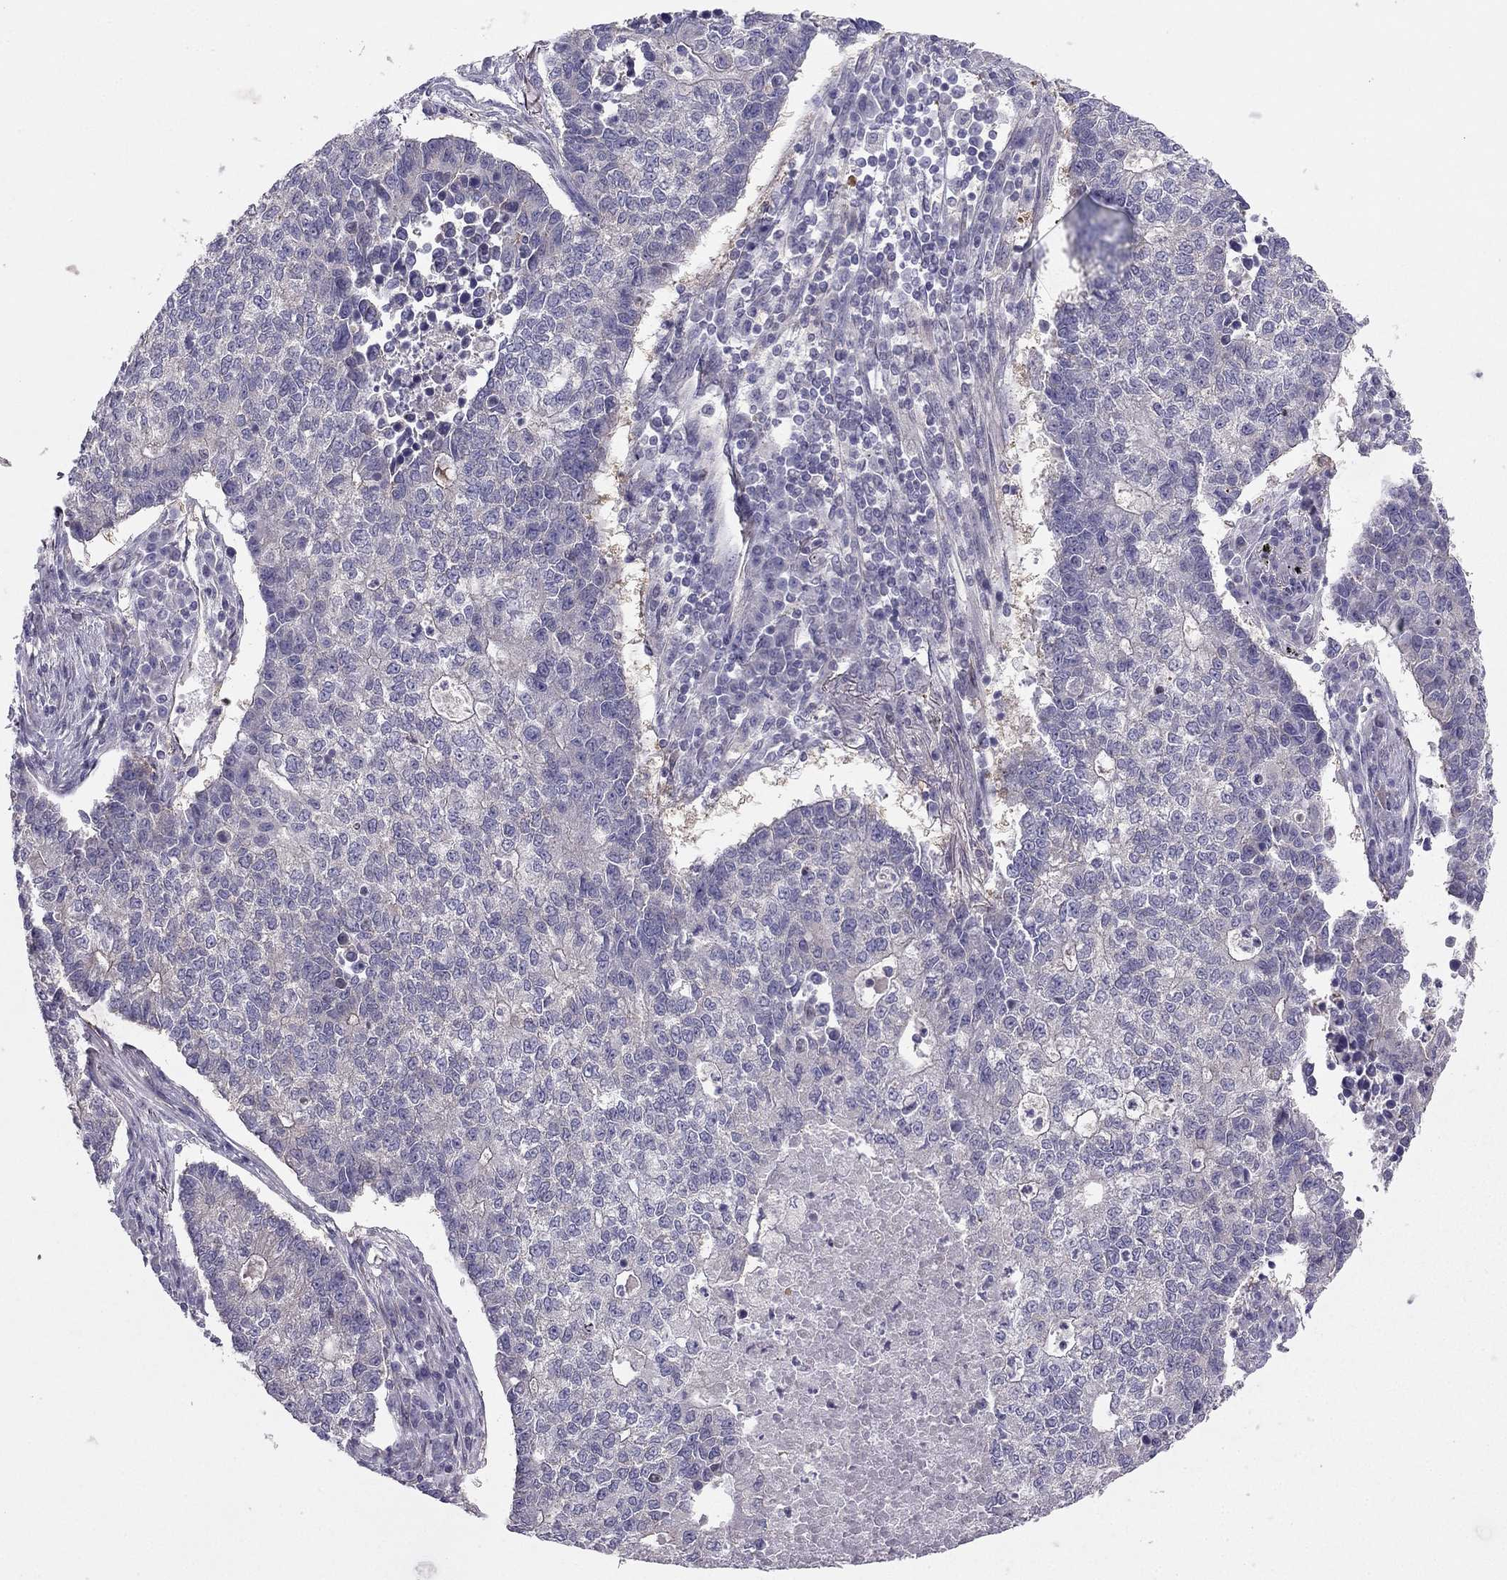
{"staining": {"intensity": "weak", "quantity": "25%-75%", "location": "cytoplasmic/membranous"}, "tissue": "lung cancer", "cell_type": "Tumor cells", "image_type": "cancer", "snomed": [{"axis": "morphology", "description": "Adenocarcinoma, NOS"}, {"axis": "topography", "description": "Lung"}], "caption": "This micrograph reveals immunohistochemistry staining of human lung cancer (adenocarcinoma), with low weak cytoplasmic/membranous staining in approximately 25%-75% of tumor cells.", "gene": "SYT5", "patient": {"sex": "male", "age": 57}}